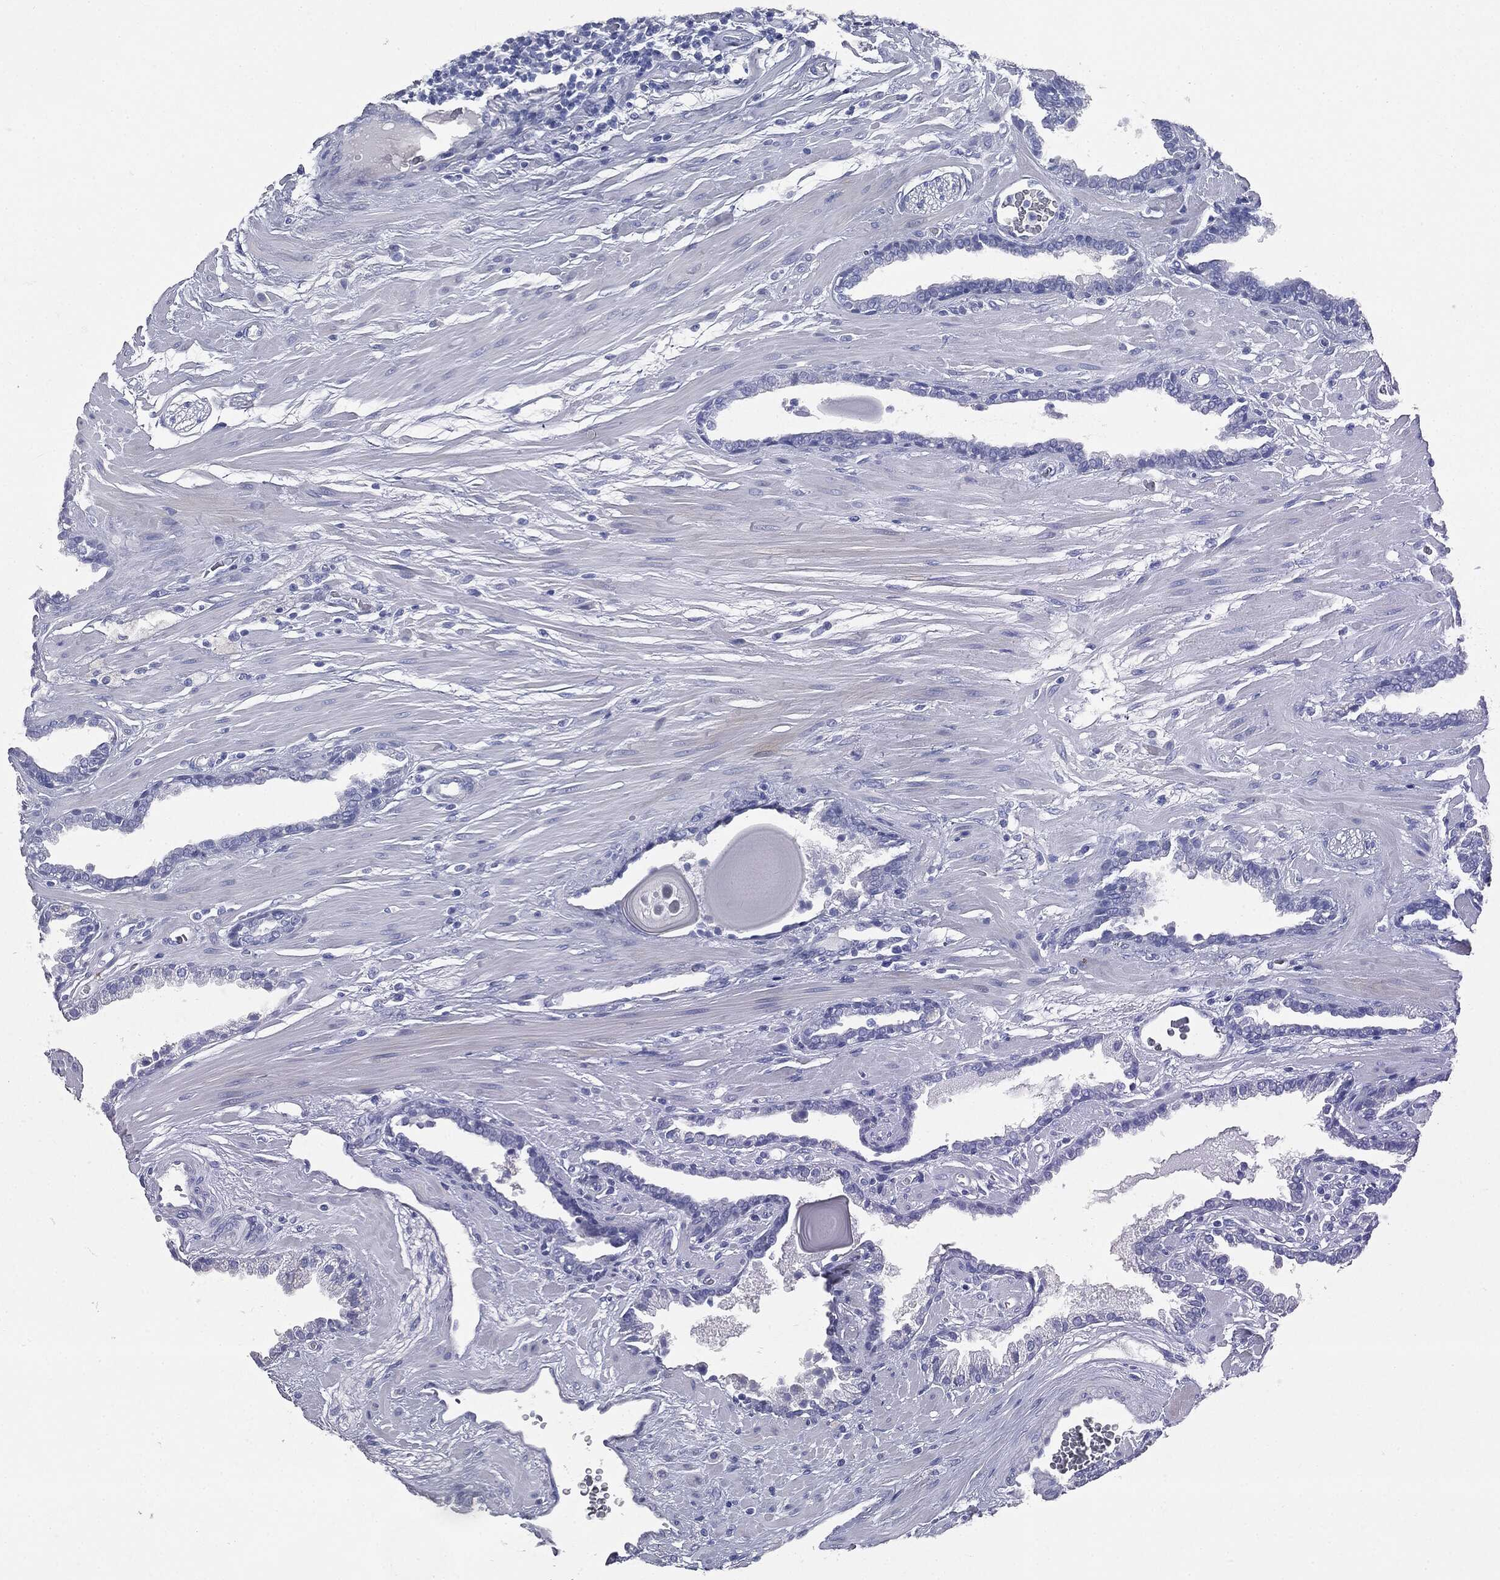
{"staining": {"intensity": "negative", "quantity": "none", "location": "none"}, "tissue": "prostate cancer", "cell_type": "Tumor cells", "image_type": "cancer", "snomed": [{"axis": "morphology", "description": "Adenocarcinoma, Low grade"}, {"axis": "topography", "description": "Prostate"}], "caption": "The immunohistochemistry image has no significant staining in tumor cells of prostate cancer tissue.", "gene": "ATP2A1", "patient": {"sex": "male", "age": 69}}